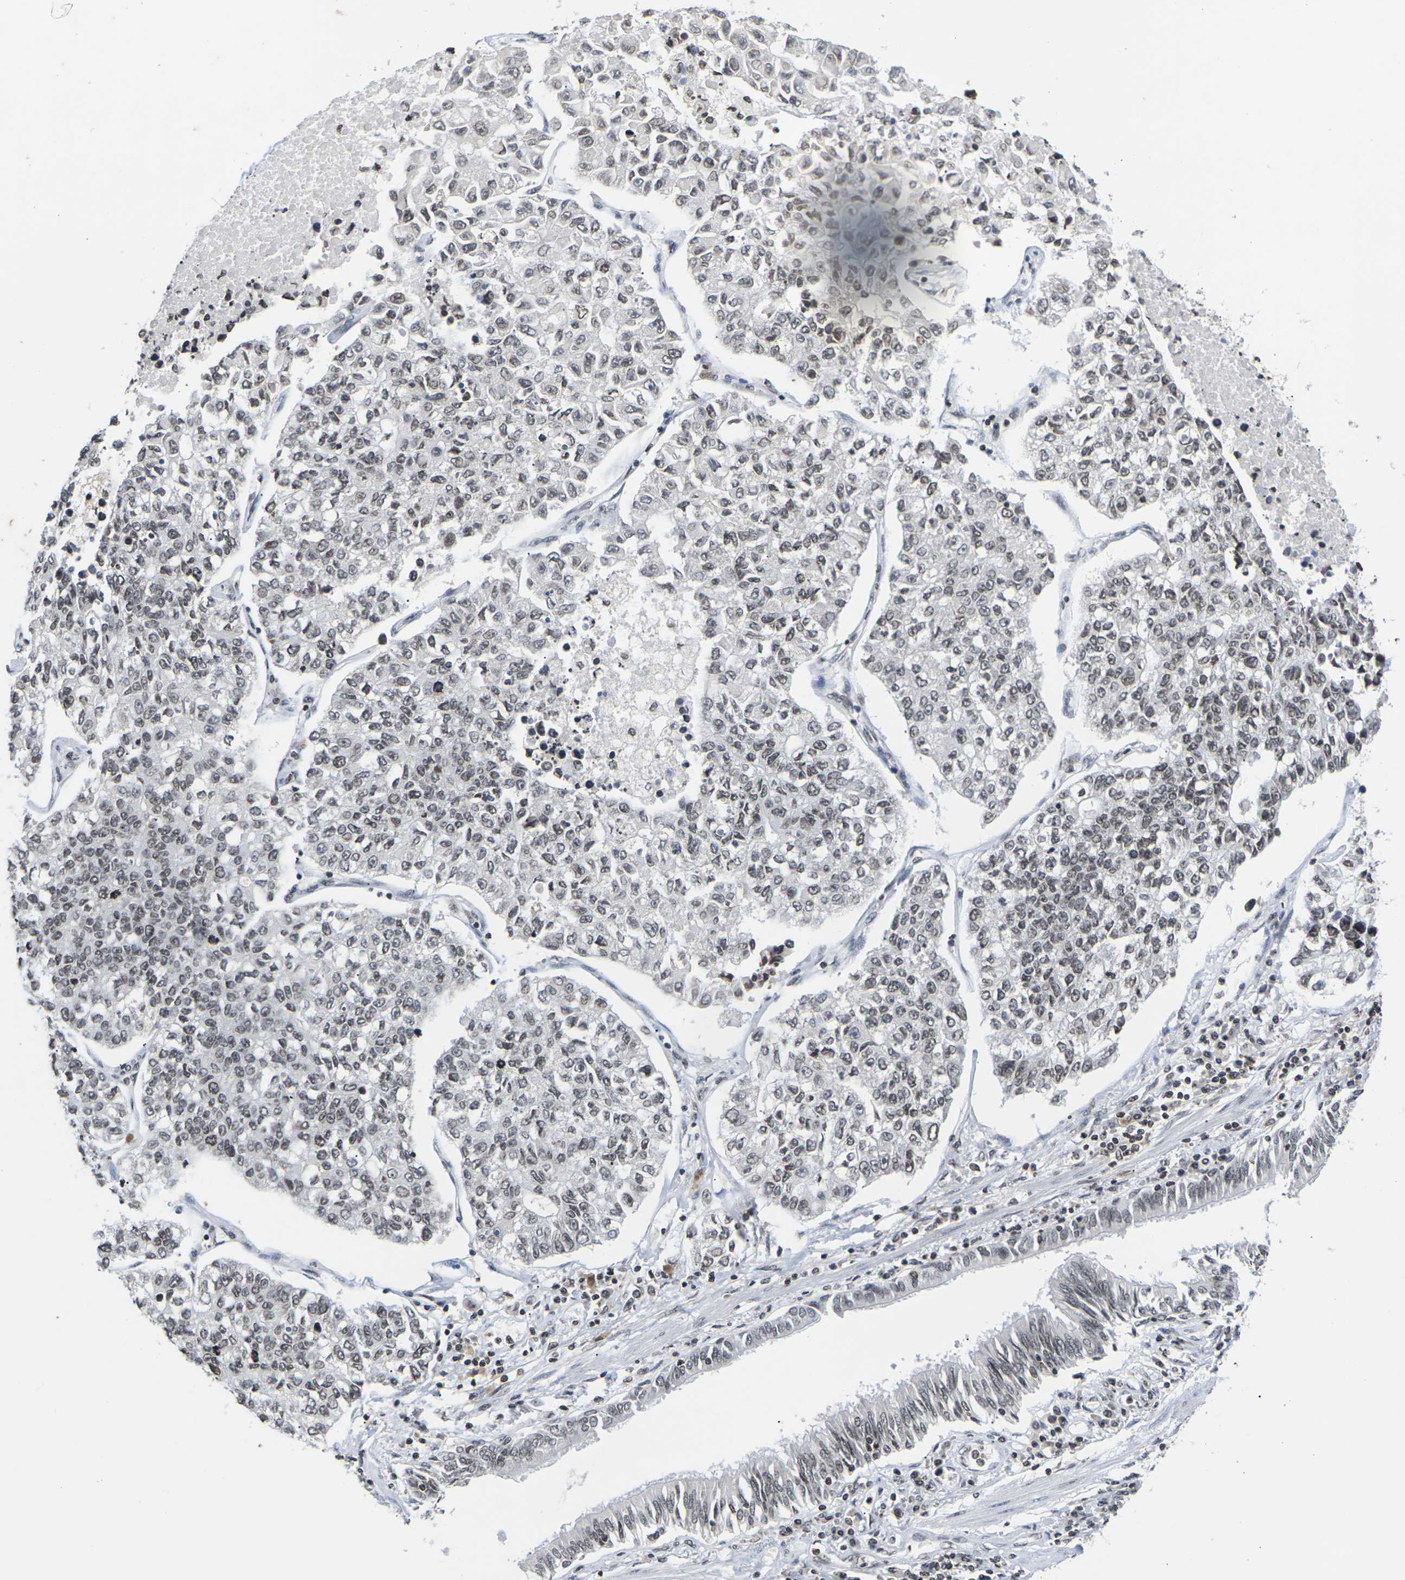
{"staining": {"intensity": "moderate", "quantity": ">75%", "location": "nuclear"}, "tissue": "lung cancer", "cell_type": "Tumor cells", "image_type": "cancer", "snomed": [{"axis": "morphology", "description": "Adenocarcinoma, NOS"}, {"axis": "topography", "description": "Lung"}], "caption": "There is medium levels of moderate nuclear expression in tumor cells of lung cancer (adenocarcinoma), as demonstrated by immunohistochemical staining (brown color).", "gene": "ETV5", "patient": {"sex": "male", "age": 49}}